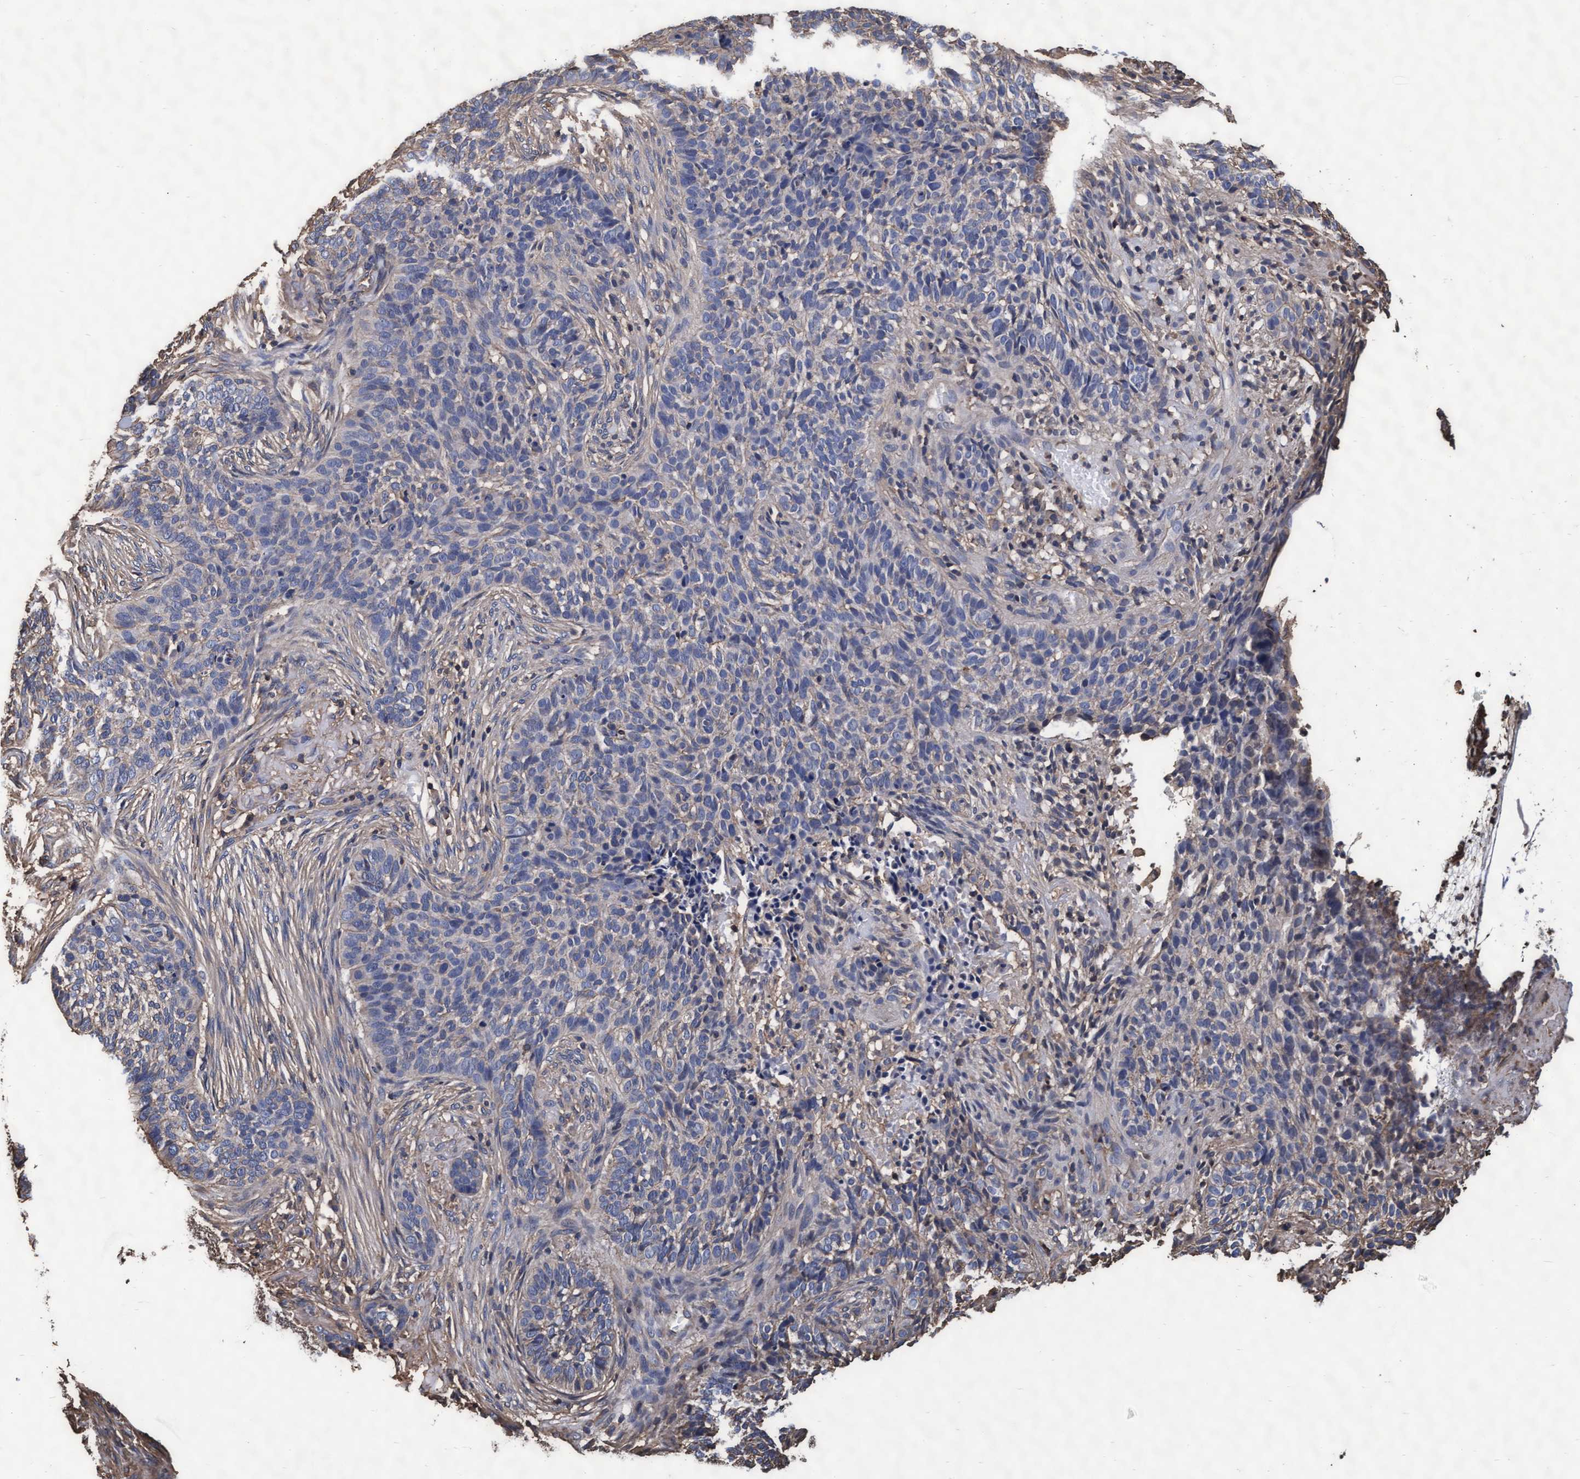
{"staining": {"intensity": "negative", "quantity": "none", "location": "none"}, "tissue": "skin cancer", "cell_type": "Tumor cells", "image_type": "cancer", "snomed": [{"axis": "morphology", "description": "Basal cell carcinoma"}, {"axis": "topography", "description": "Skin"}], "caption": "IHC of basal cell carcinoma (skin) shows no expression in tumor cells.", "gene": "GRHPR", "patient": {"sex": "male", "age": 85}}